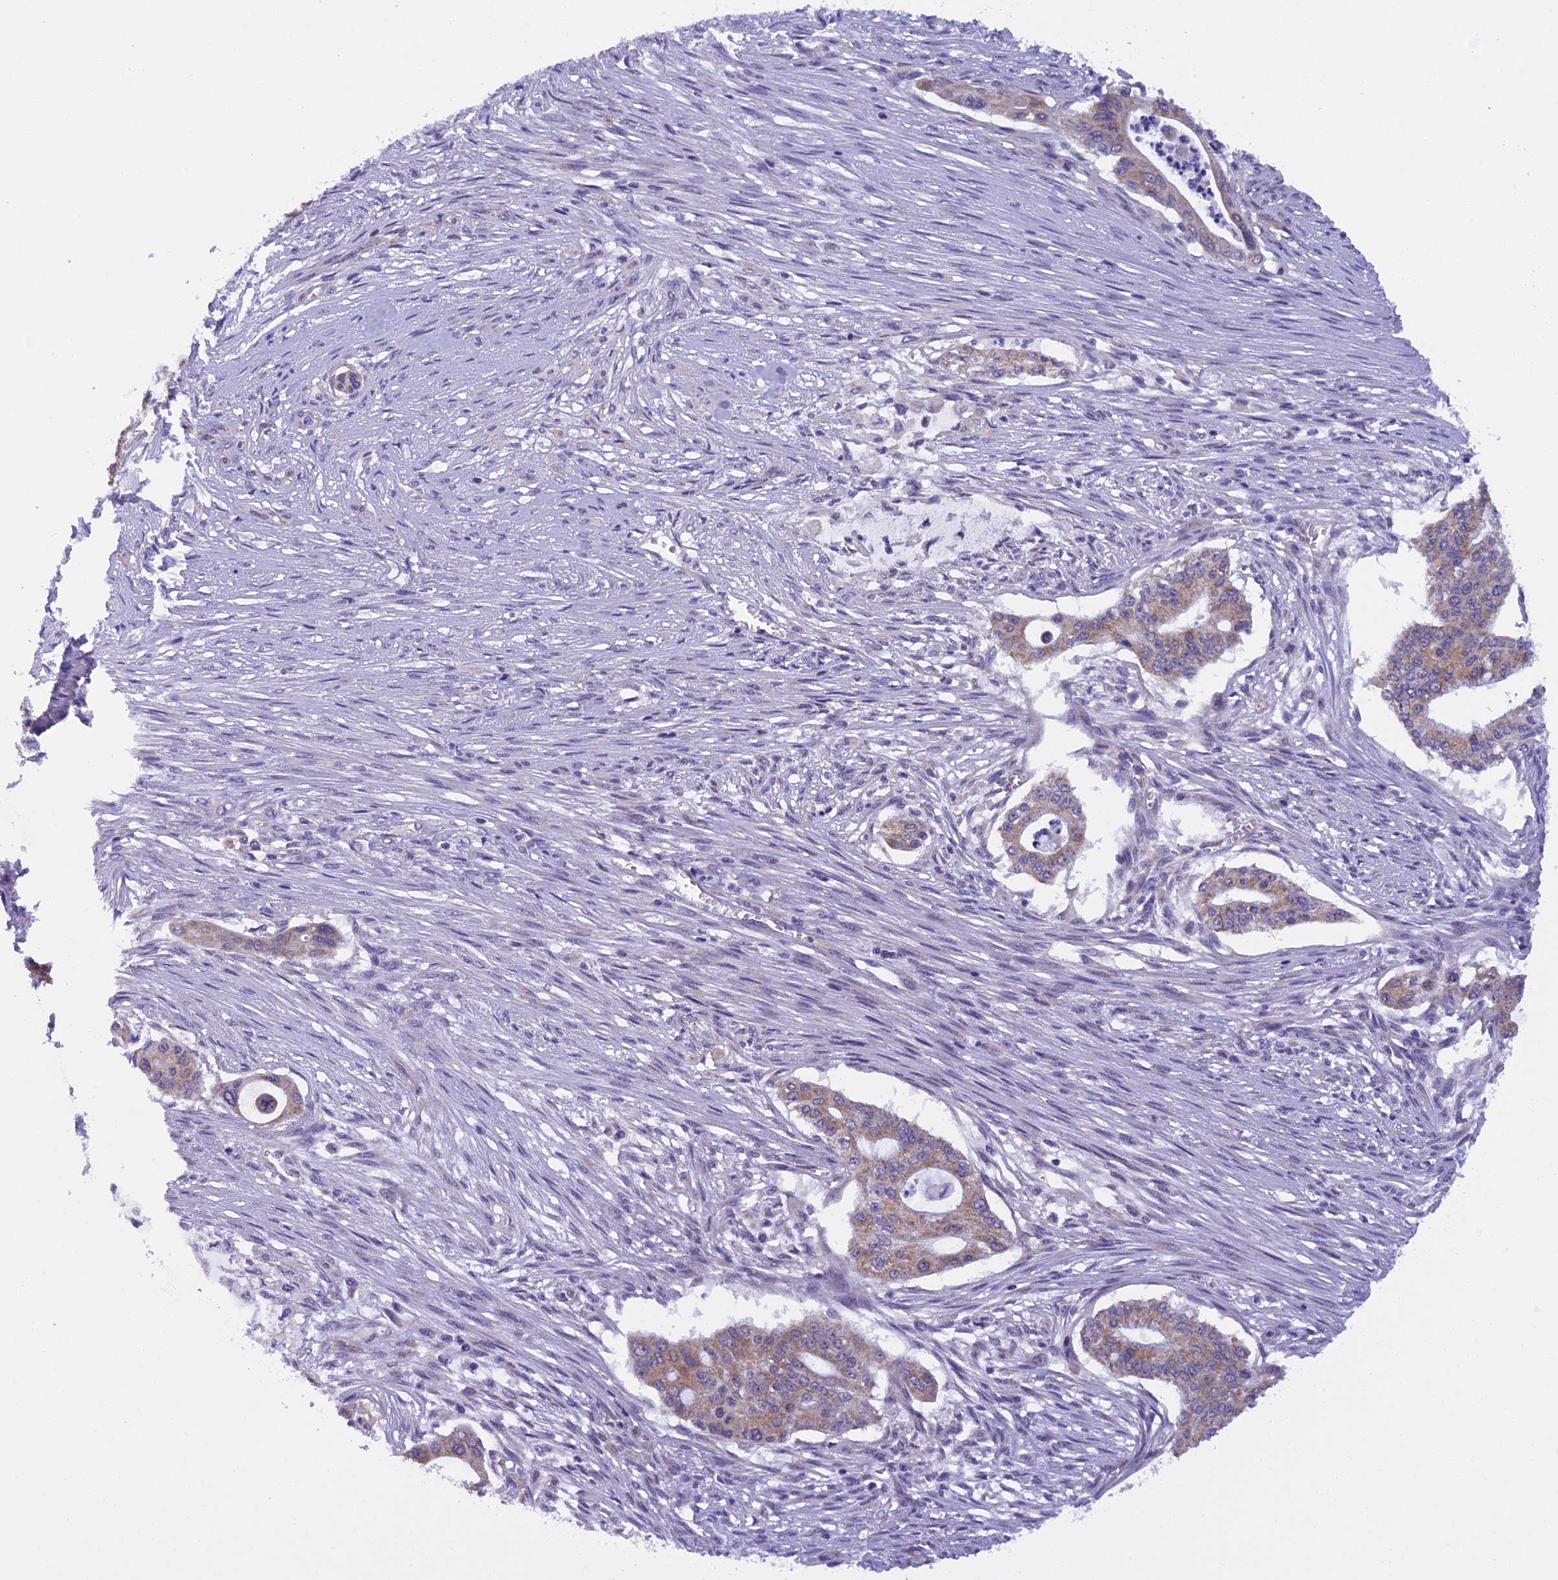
{"staining": {"intensity": "moderate", "quantity": ">75%", "location": "cytoplasmic/membranous"}, "tissue": "pancreatic cancer", "cell_type": "Tumor cells", "image_type": "cancer", "snomed": [{"axis": "morphology", "description": "Adenocarcinoma, NOS"}, {"axis": "topography", "description": "Pancreas"}], "caption": "This photomicrograph reveals pancreatic cancer stained with IHC to label a protein in brown. The cytoplasmic/membranous of tumor cells show moderate positivity for the protein. Nuclei are counter-stained blue.", "gene": "ZNF317", "patient": {"sex": "male", "age": 46}}